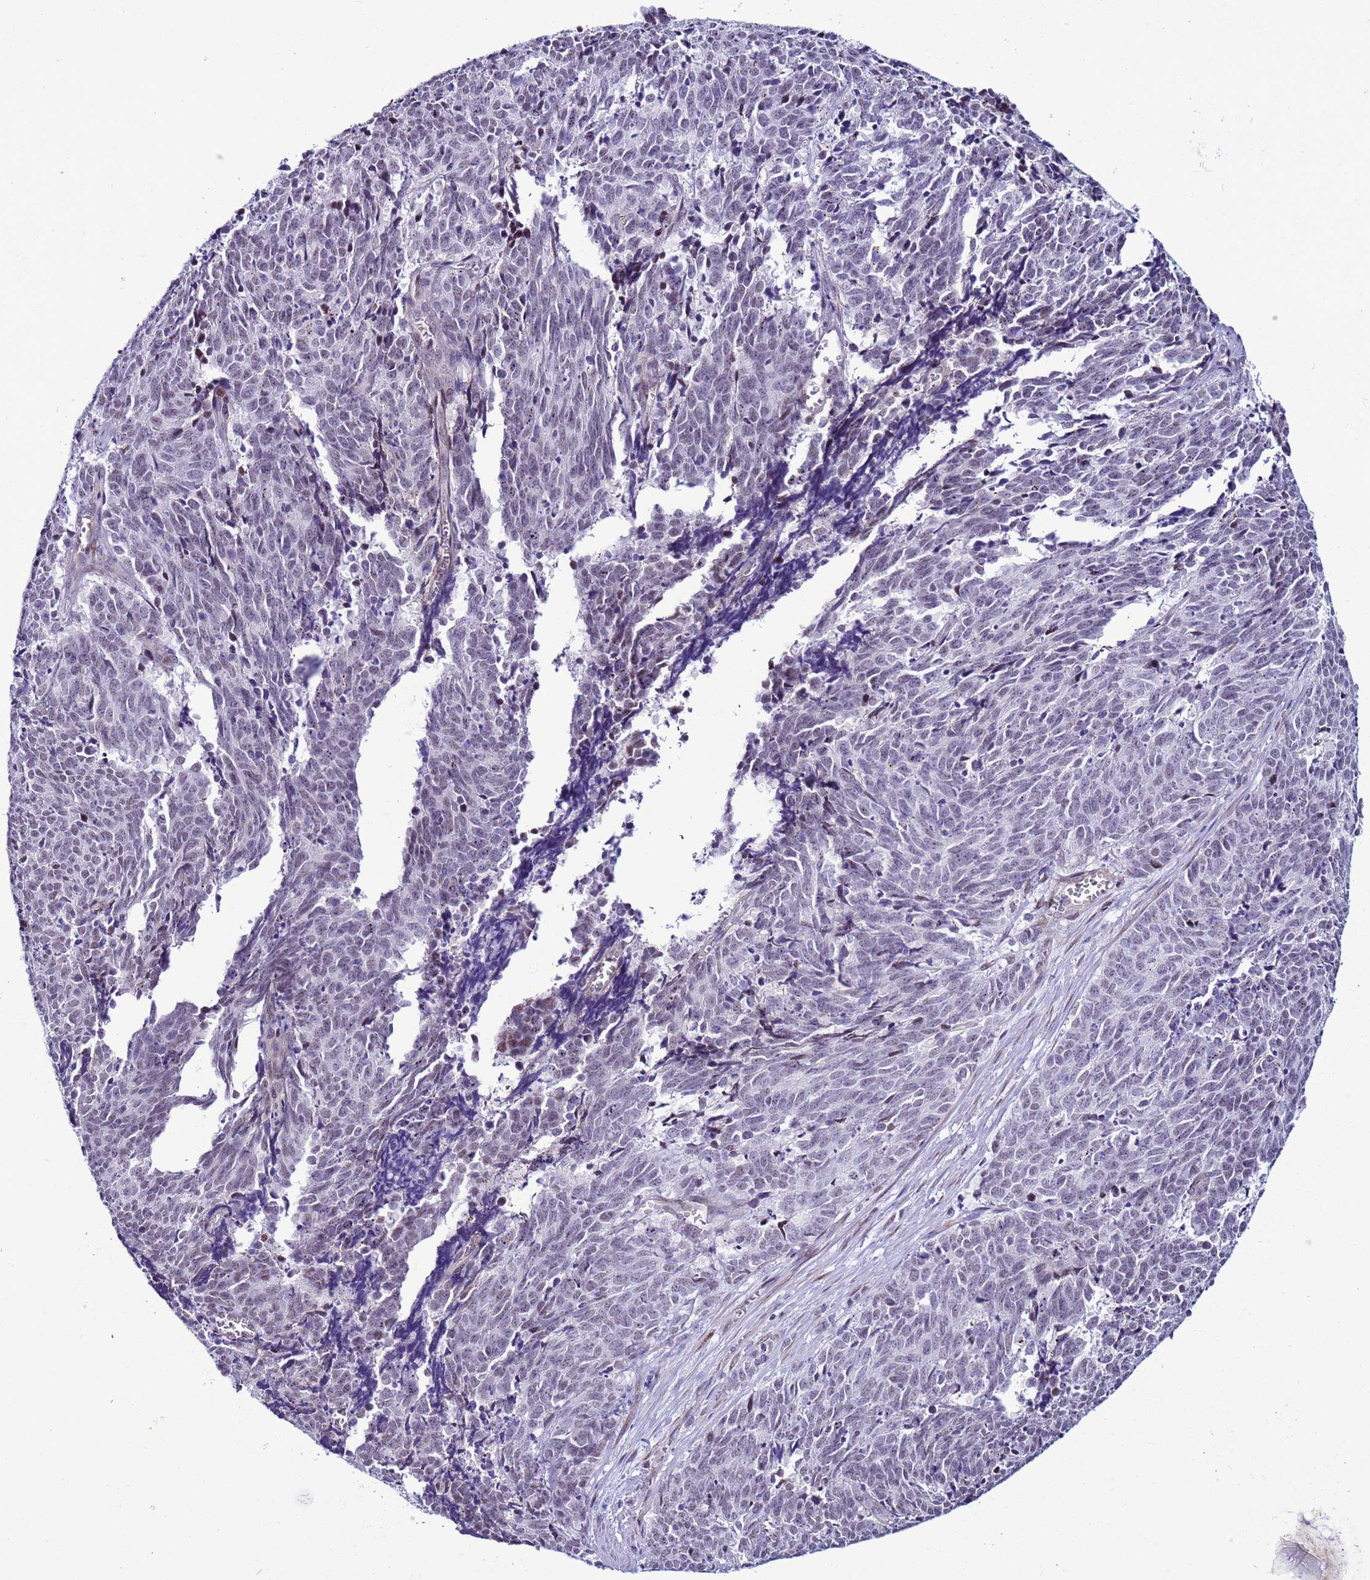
{"staining": {"intensity": "weak", "quantity": "<25%", "location": "nuclear"}, "tissue": "cervical cancer", "cell_type": "Tumor cells", "image_type": "cancer", "snomed": [{"axis": "morphology", "description": "Squamous cell carcinoma, NOS"}, {"axis": "topography", "description": "Cervix"}], "caption": "A photomicrograph of cervical cancer stained for a protein exhibits no brown staining in tumor cells.", "gene": "LRRC10B", "patient": {"sex": "female", "age": 29}}